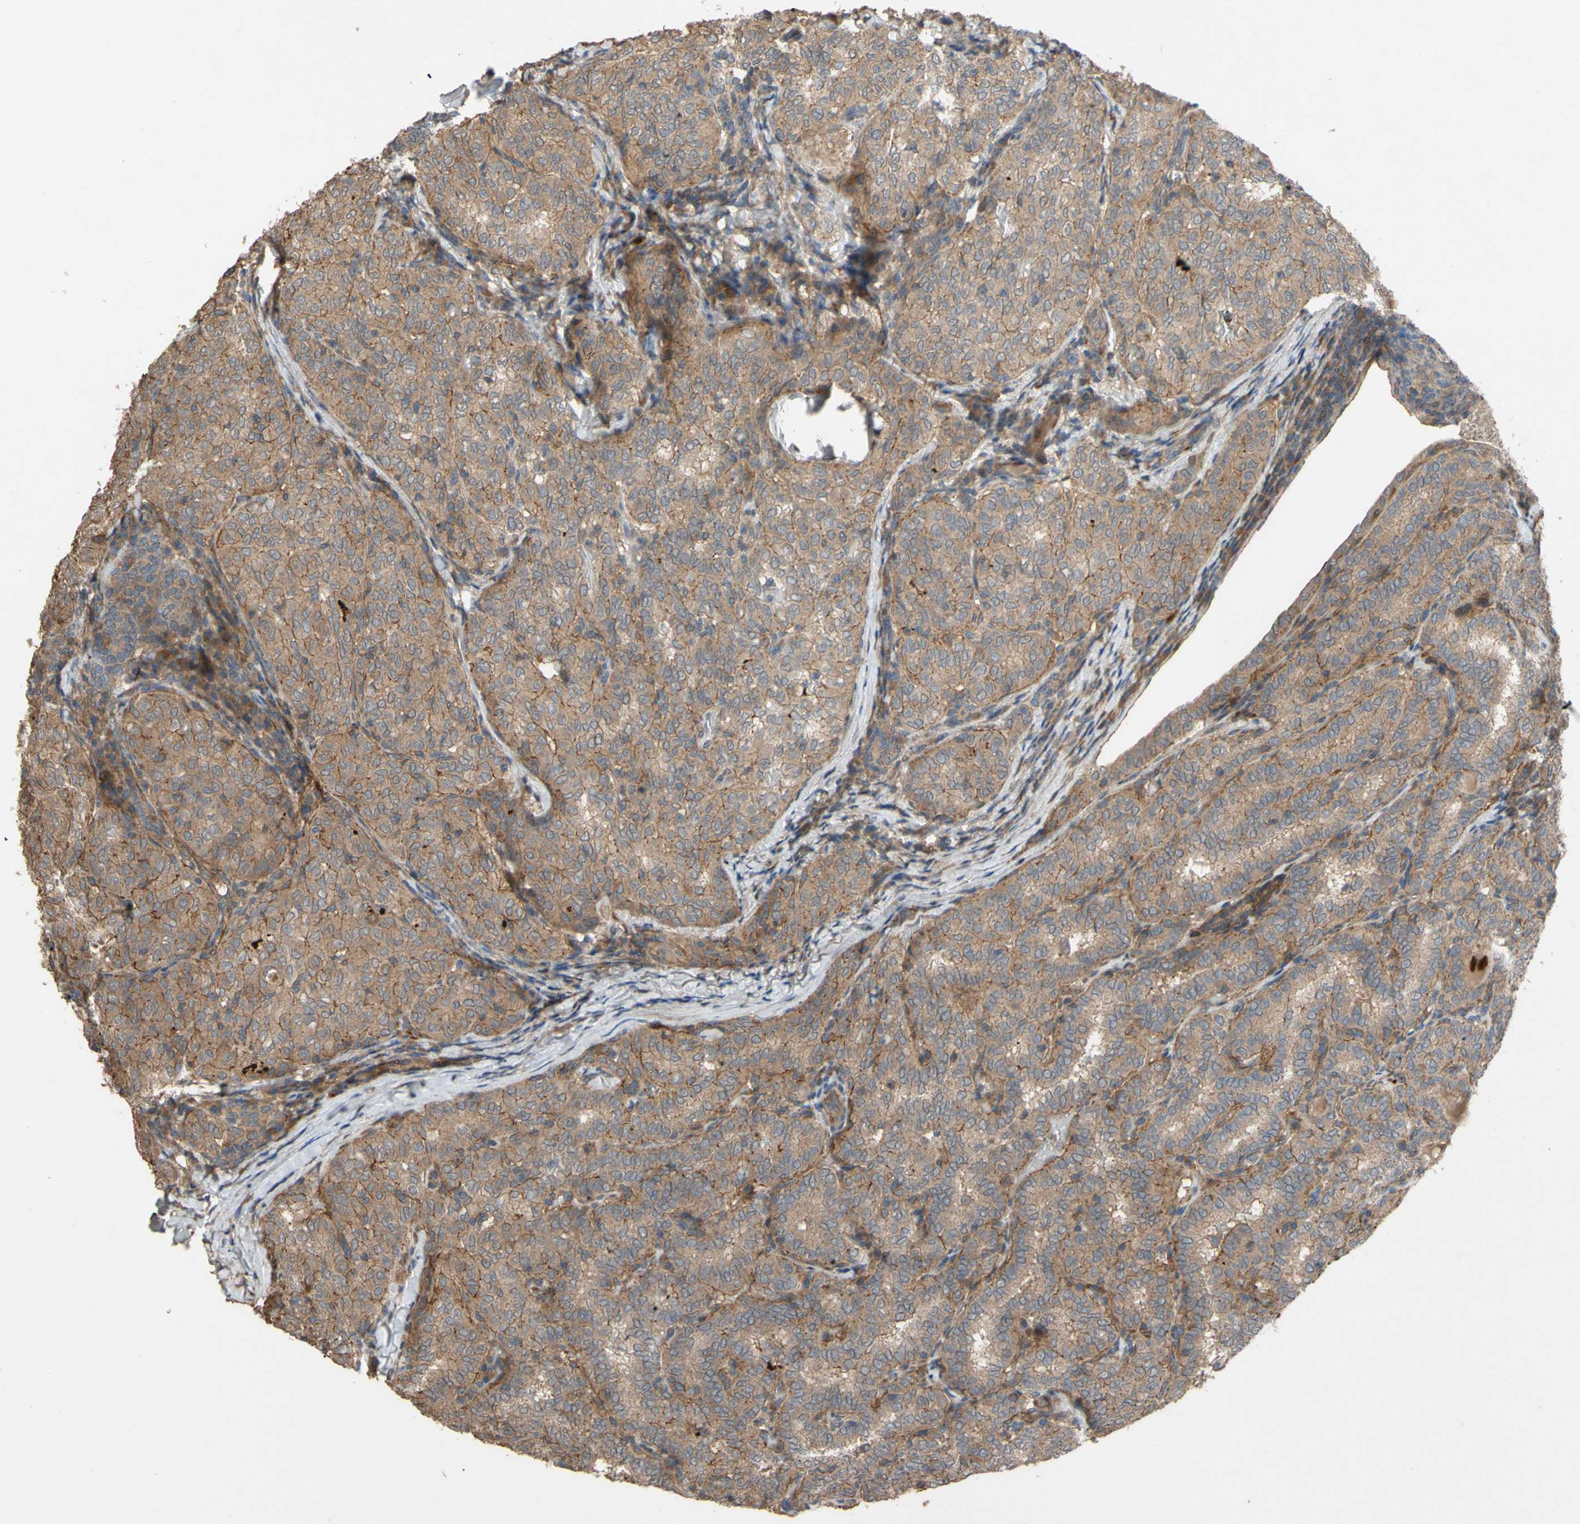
{"staining": {"intensity": "moderate", "quantity": ">75%", "location": "cytoplasmic/membranous"}, "tissue": "thyroid cancer", "cell_type": "Tumor cells", "image_type": "cancer", "snomed": [{"axis": "morphology", "description": "Normal tissue, NOS"}, {"axis": "morphology", "description": "Papillary adenocarcinoma, NOS"}, {"axis": "topography", "description": "Thyroid gland"}], "caption": "A medium amount of moderate cytoplasmic/membranous staining is identified in approximately >75% of tumor cells in papillary adenocarcinoma (thyroid) tissue.", "gene": "SHROOM4", "patient": {"sex": "female", "age": 30}}